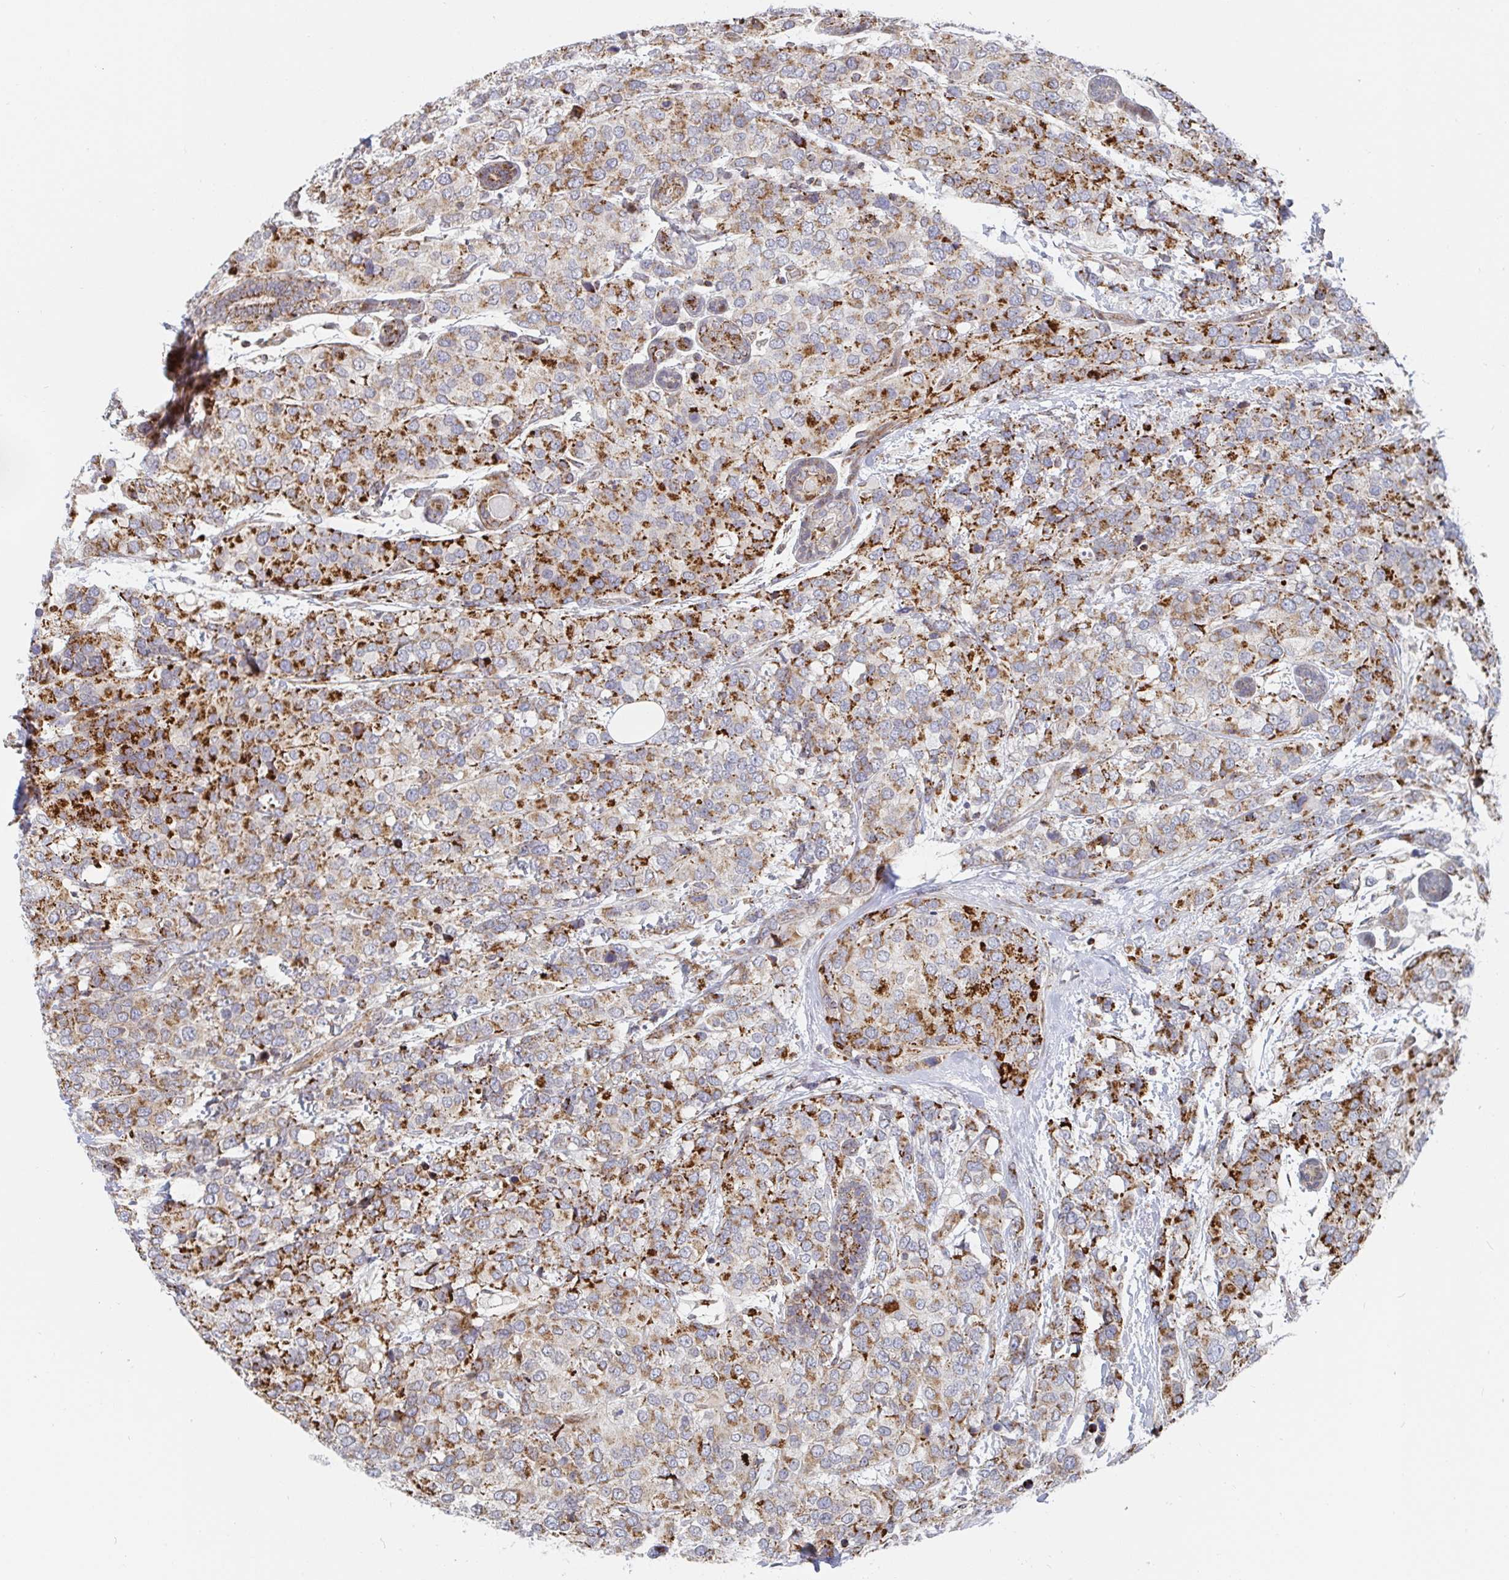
{"staining": {"intensity": "moderate", "quantity": ">75%", "location": "cytoplasmic/membranous"}, "tissue": "breast cancer", "cell_type": "Tumor cells", "image_type": "cancer", "snomed": [{"axis": "morphology", "description": "Lobular carcinoma"}, {"axis": "topography", "description": "Breast"}], "caption": "About >75% of tumor cells in lobular carcinoma (breast) exhibit moderate cytoplasmic/membranous protein expression as visualized by brown immunohistochemical staining.", "gene": "STARD8", "patient": {"sex": "female", "age": 59}}